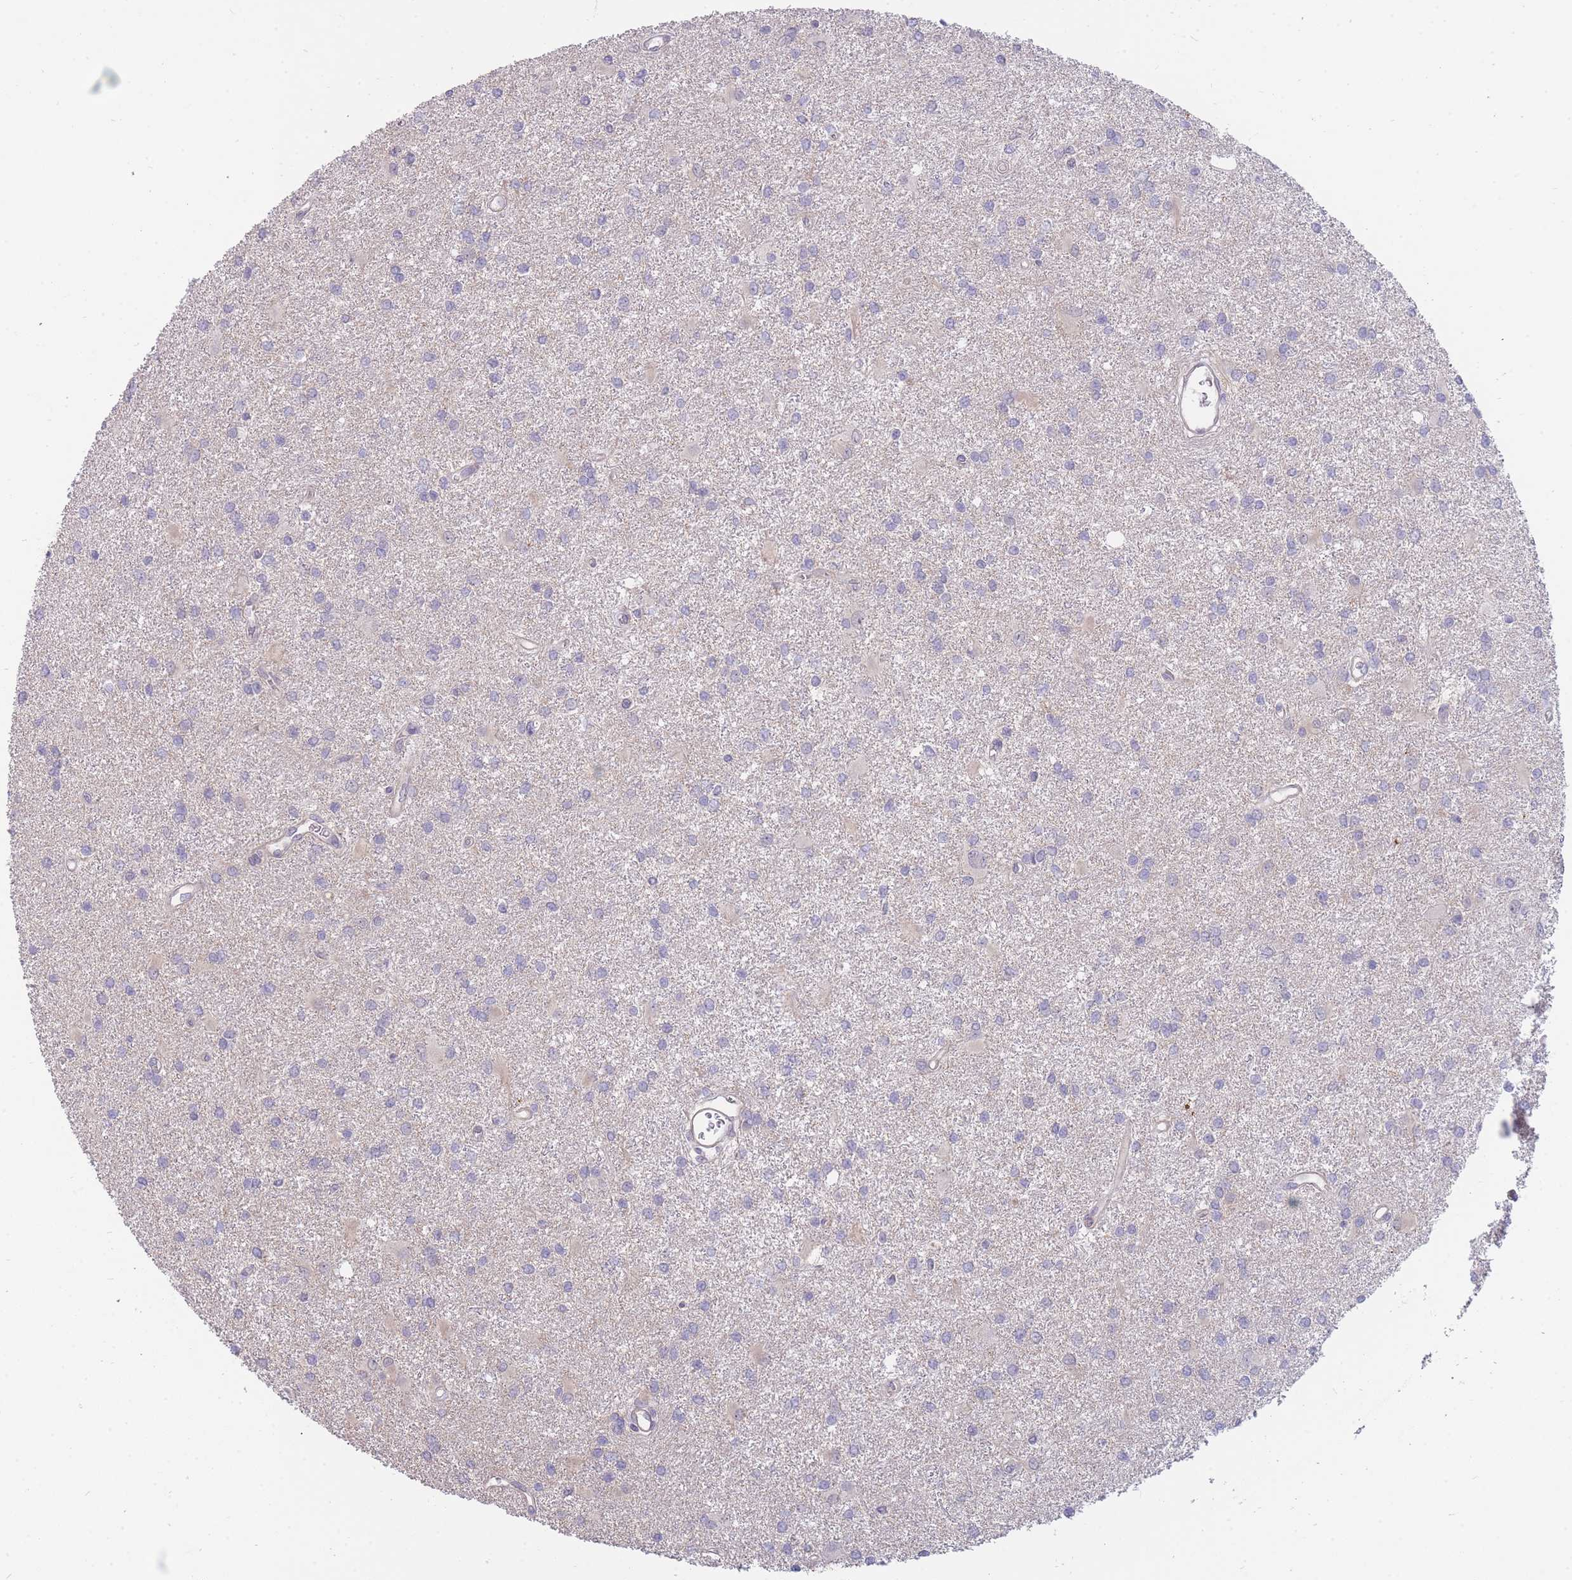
{"staining": {"intensity": "negative", "quantity": "none", "location": "none"}, "tissue": "glioma", "cell_type": "Tumor cells", "image_type": "cancer", "snomed": [{"axis": "morphology", "description": "Glioma, malignant, High grade"}, {"axis": "topography", "description": "Brain"}], "caption": "Tumor cells show no significant expression in glioma.", "gene": "SMC6", "patient": {"sex": "female", "age": 50}}